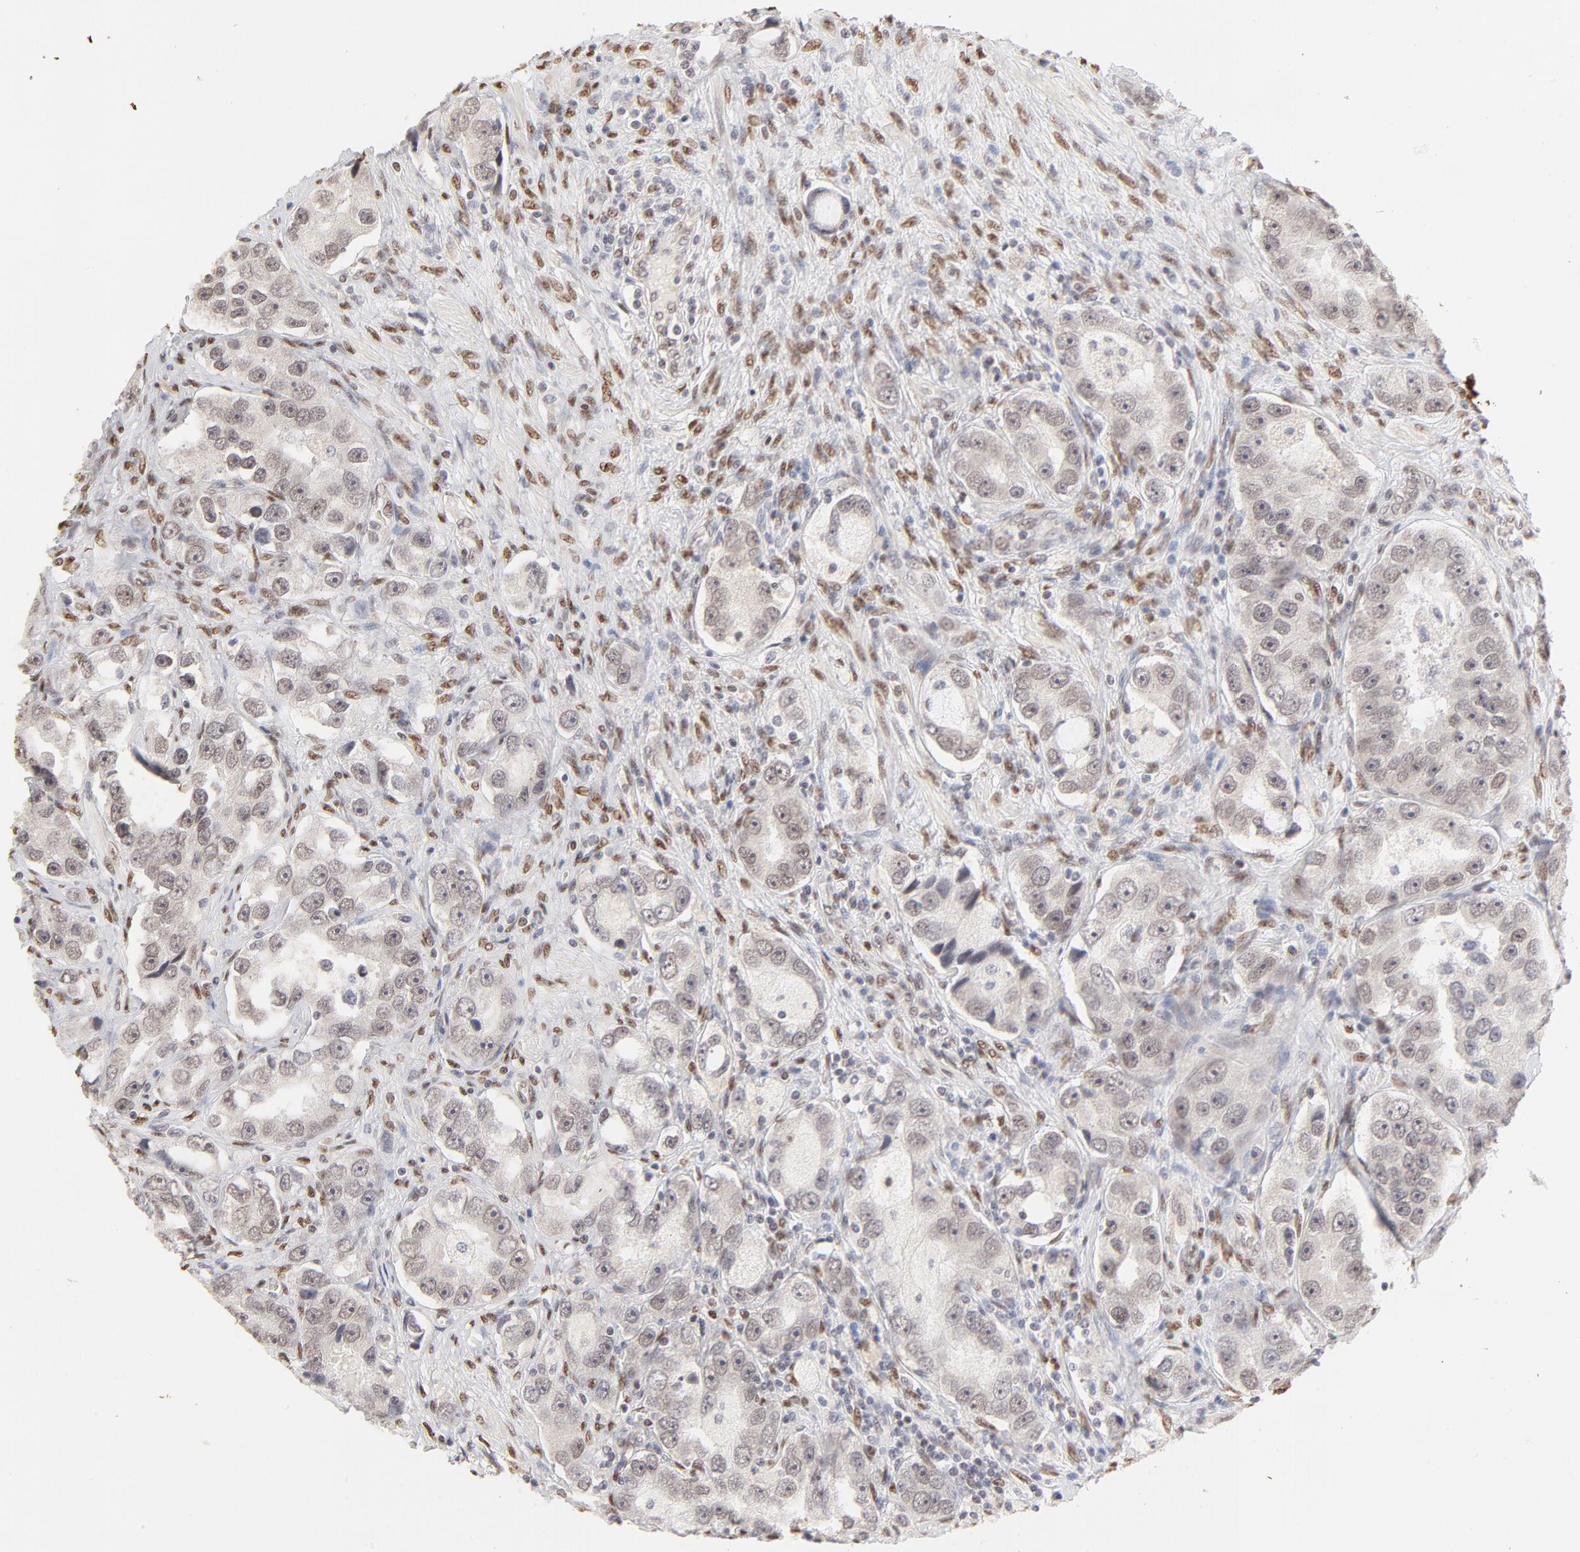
{"staining": {"intensity": "weak", "quantity": "<25%", "location": "nuclear"}, "tissue": "prostate cancer", "cell_type": "Tumor cells", "image_type": "cancer", "snomed": [{"axis": "morphology", "description": "Adenocarcinoma, High grade"}, {"axis": "topography", "description": "Prostate"}], "caption": "An IHC photomicrograph of prostate high-grade adenocarcinoma is shown. There is no staining in tumor cells of prostate high-grade adenocarcinoma.", "gene": "PBX3", "patient": {"sex": "male", "age": 63}}